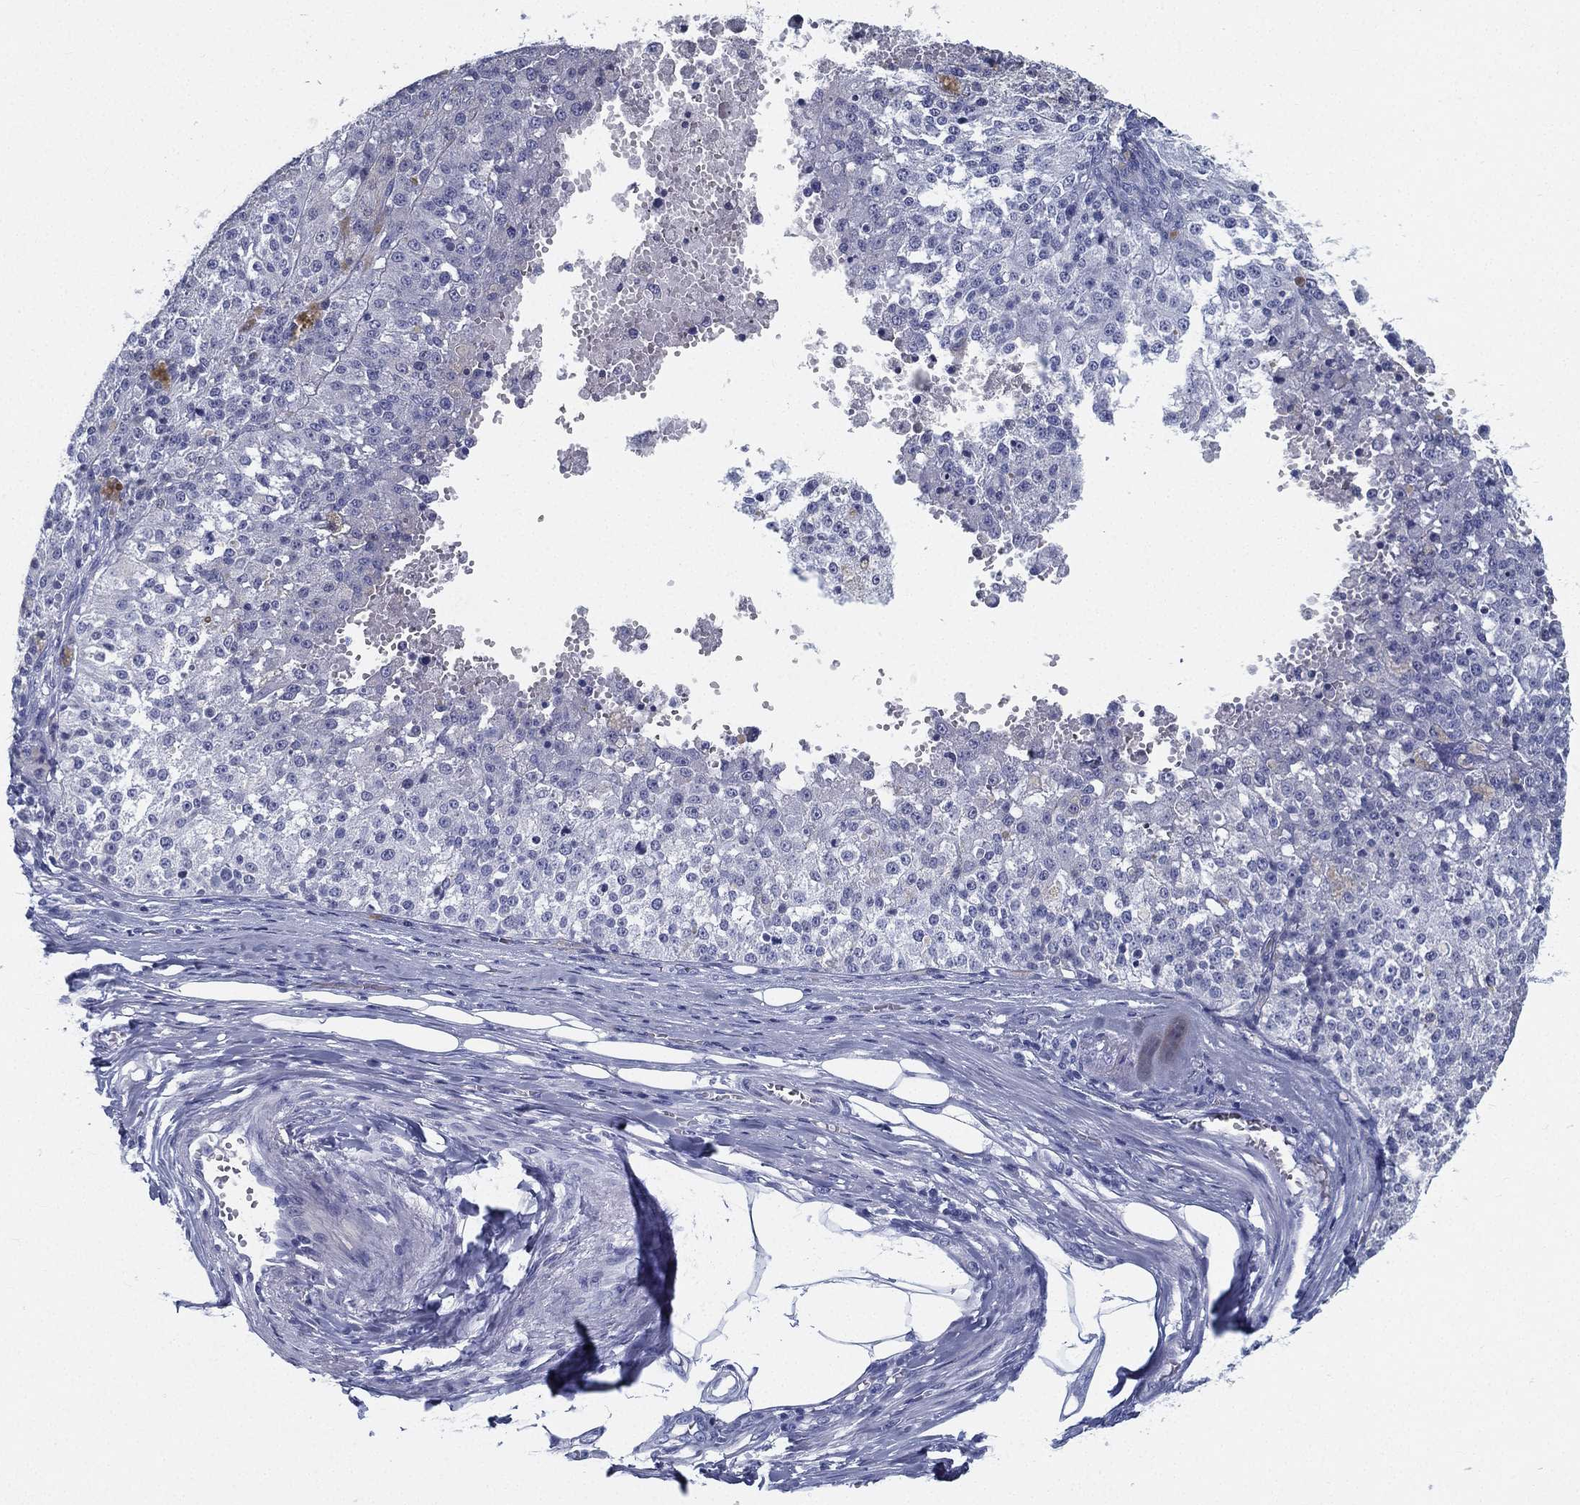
{"staining": {"intensity": "negative", "quantity": "none", "location": "none"}, "tissue": "melanoma", "cell_type": "Tumor cells", "image_type": "cancer", "snomed": [{"axis": "morphology", "description": "Malignant melanoma, Metastatic site"}, {"axis": "topography", "description": "Lymph node"}], "caption": "Melanoma was stained to show a protein in brown. There is no significant expression in tumor cells. The staining was performed using DAB to visualize the protein expression in brown, while the nuclei were stained in blue with hematoxylin (Magnification: 20x).", "gene": "ATP1B2", "patient": {"sex": "female", "age": 64}}